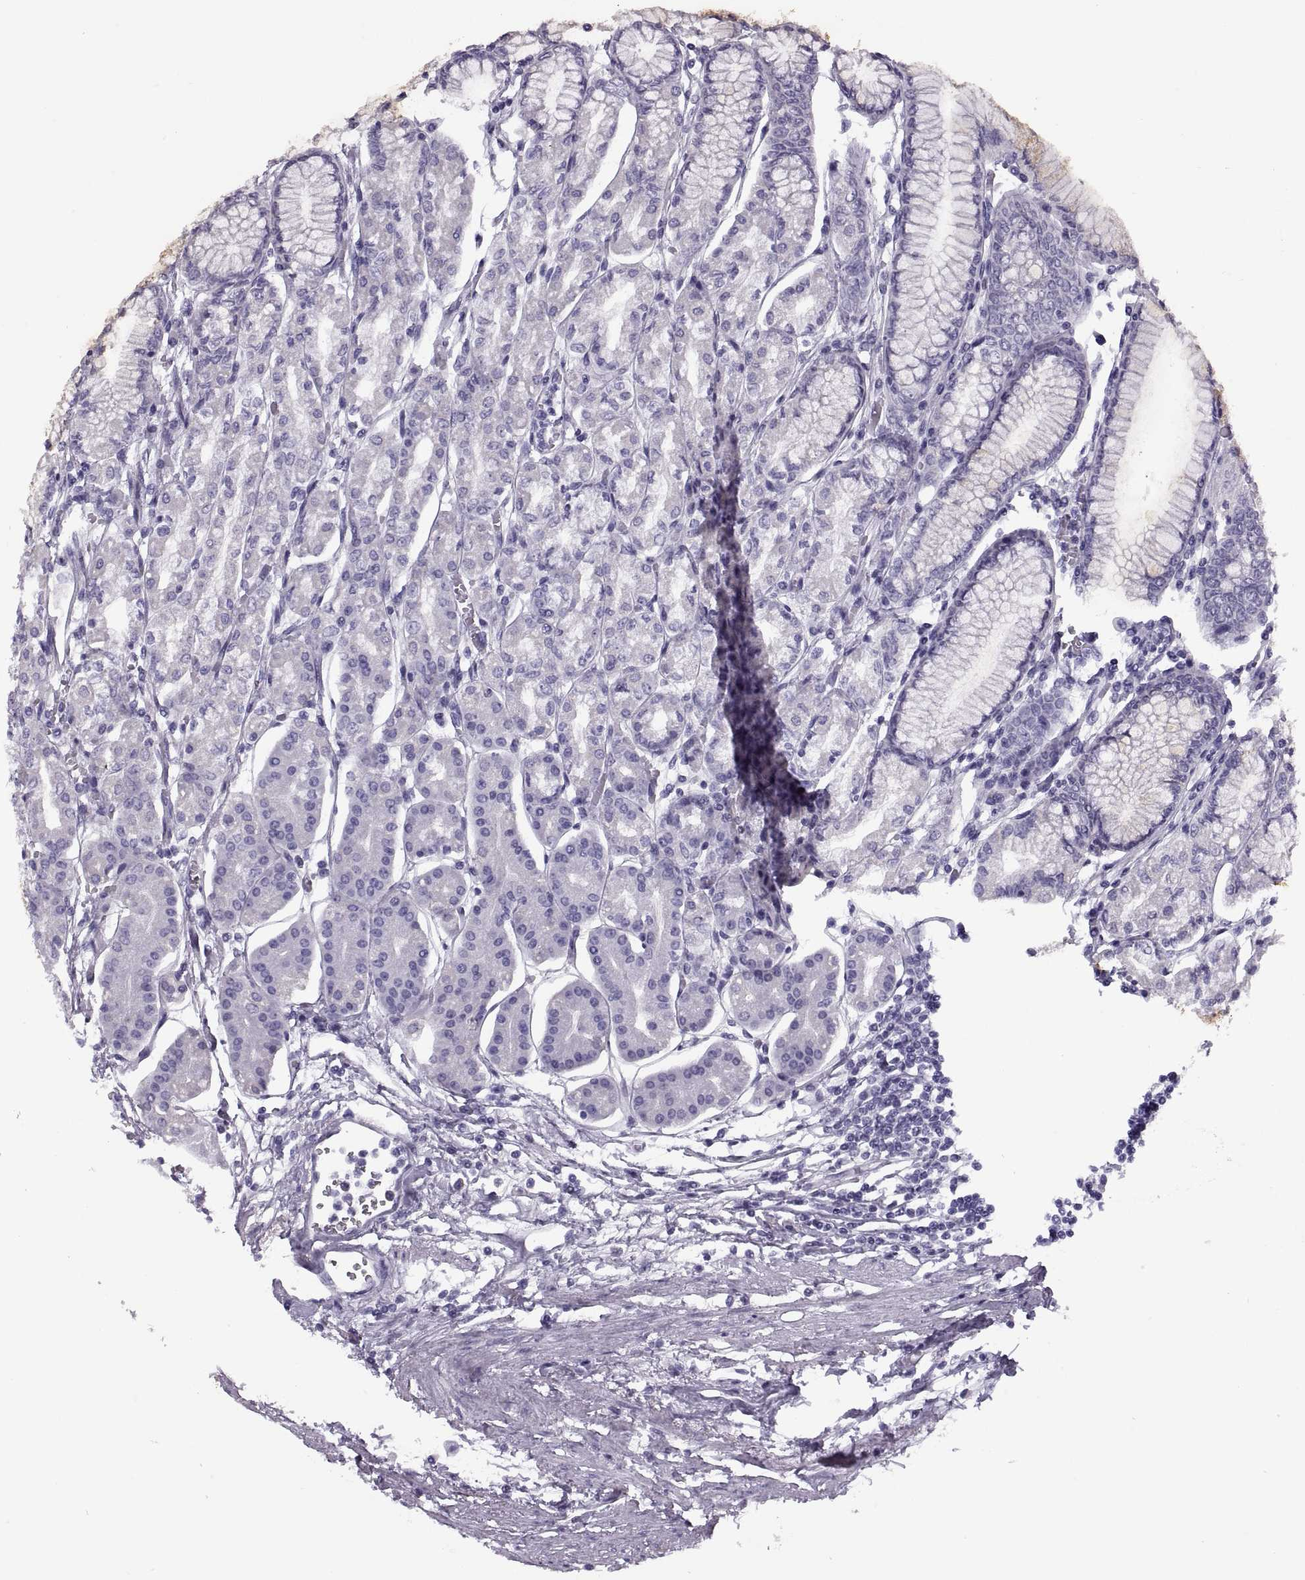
{"staining": {"intensity": "weak", "quantity": "<25%", "location": "cytoplasmic/membranous"}, "tissue": "stomach", "cell_type": "Glandular cells", "image_type": "normal", "snomed": [{"axis": "morphology", "description": "Normal tissue, NOS"}, {"axis": "topography", "description": "Skeletal muscle"}, {"axis": "topography", "description": "Stomach"}], "caption": "Image shows no protein expression in glandular cells of unremarkable stomach.", "gene": "RLBP1", "patient": {"sex": "female", "age": 57}}